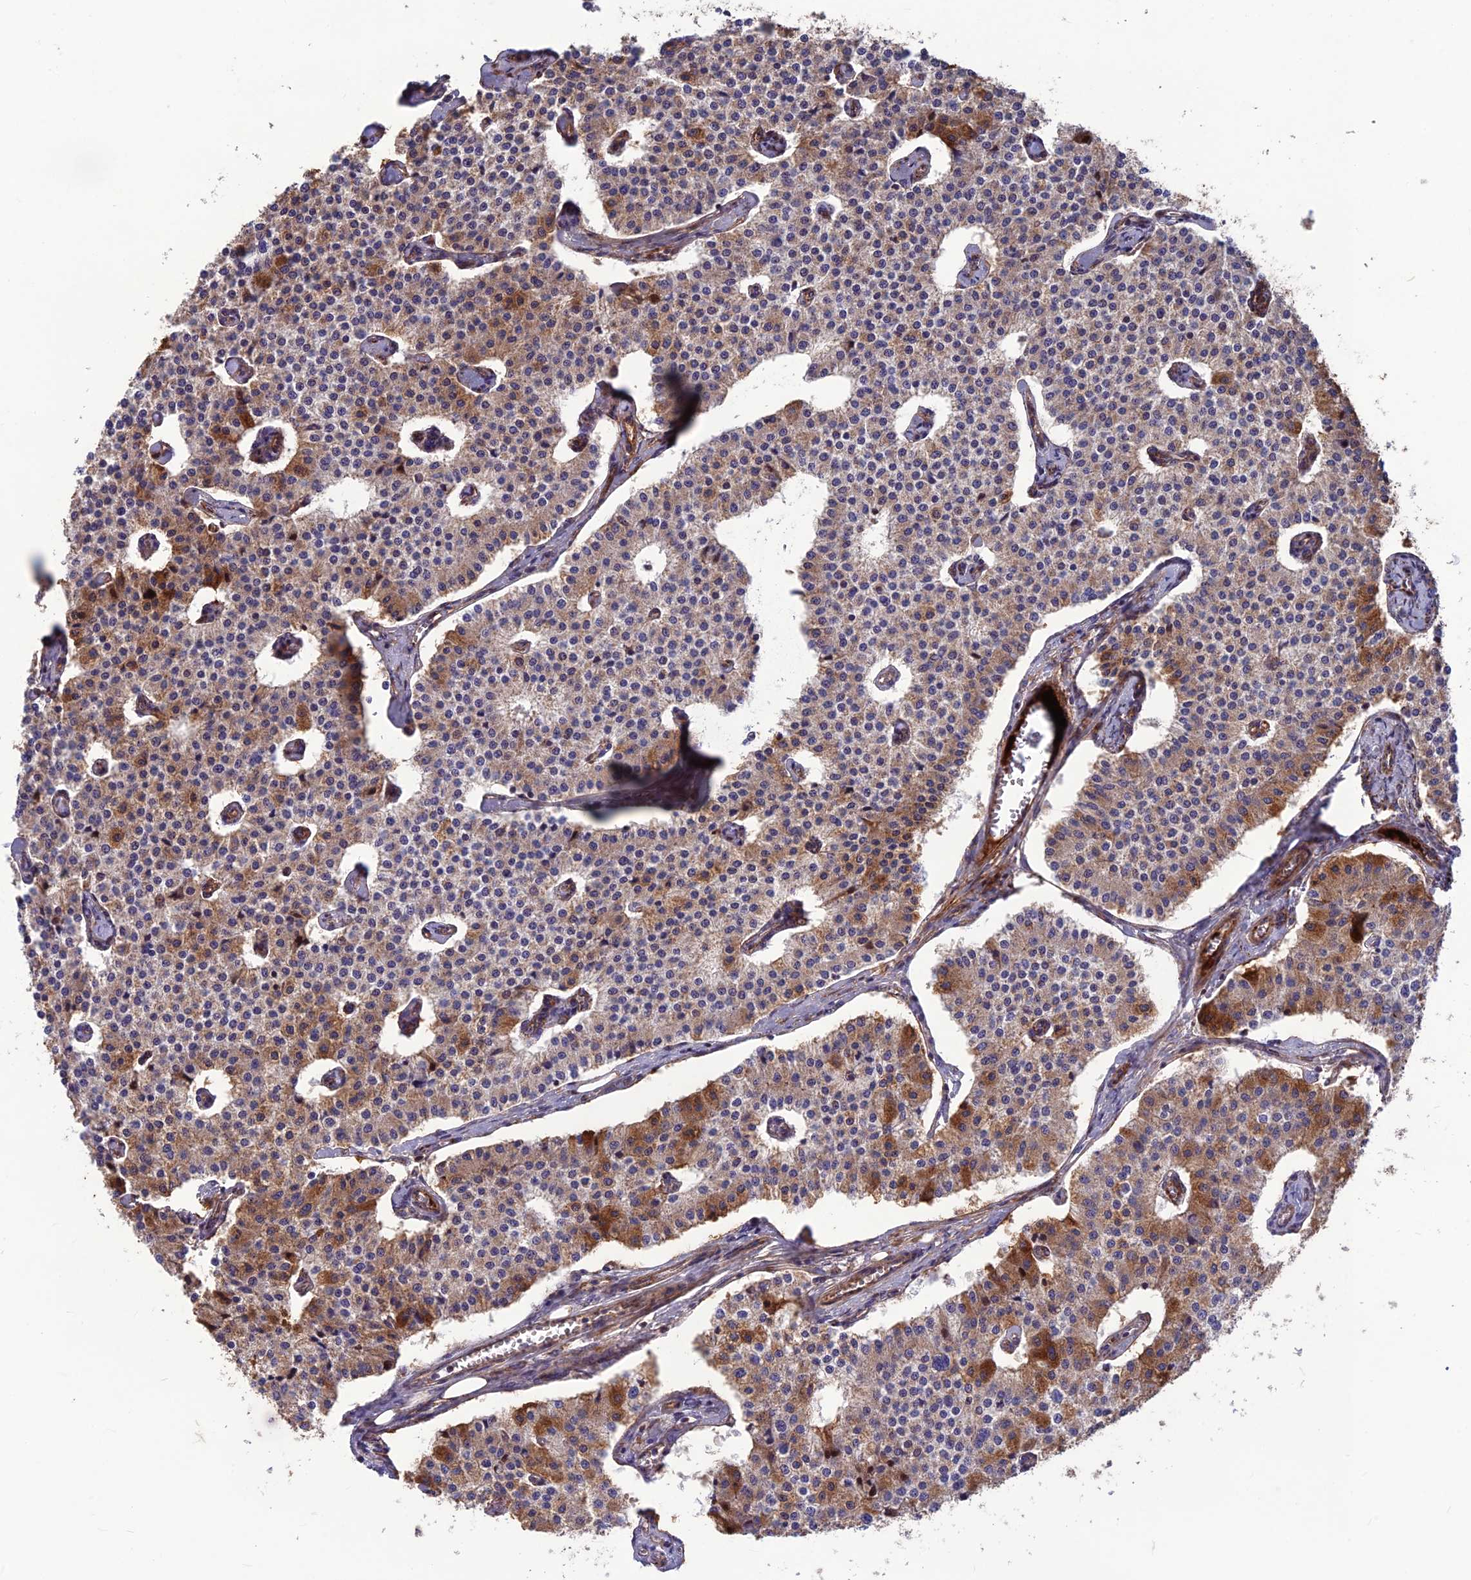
{"staining": {"intensity": "moderate", "quantity": "25%-75%", "location": "cytoplasmic/membranous"}, "tissue": "carcinoid", "cell_type": "Tumor cells", "image_type": "cancer", "snomed": [{"axis": "morphology", "description": "Carcinoid, malignant, NOS"}, {"axis": "topography", "description": "Colon"}], "caption": "Tumor cells display medium levels of moderate cytoplasmic/membranous expression in approximately 25%-75% of cells in carcinoid (malignant).", "gene": "MRPS18B", "patient": {"sex": "female", "age": 52}}